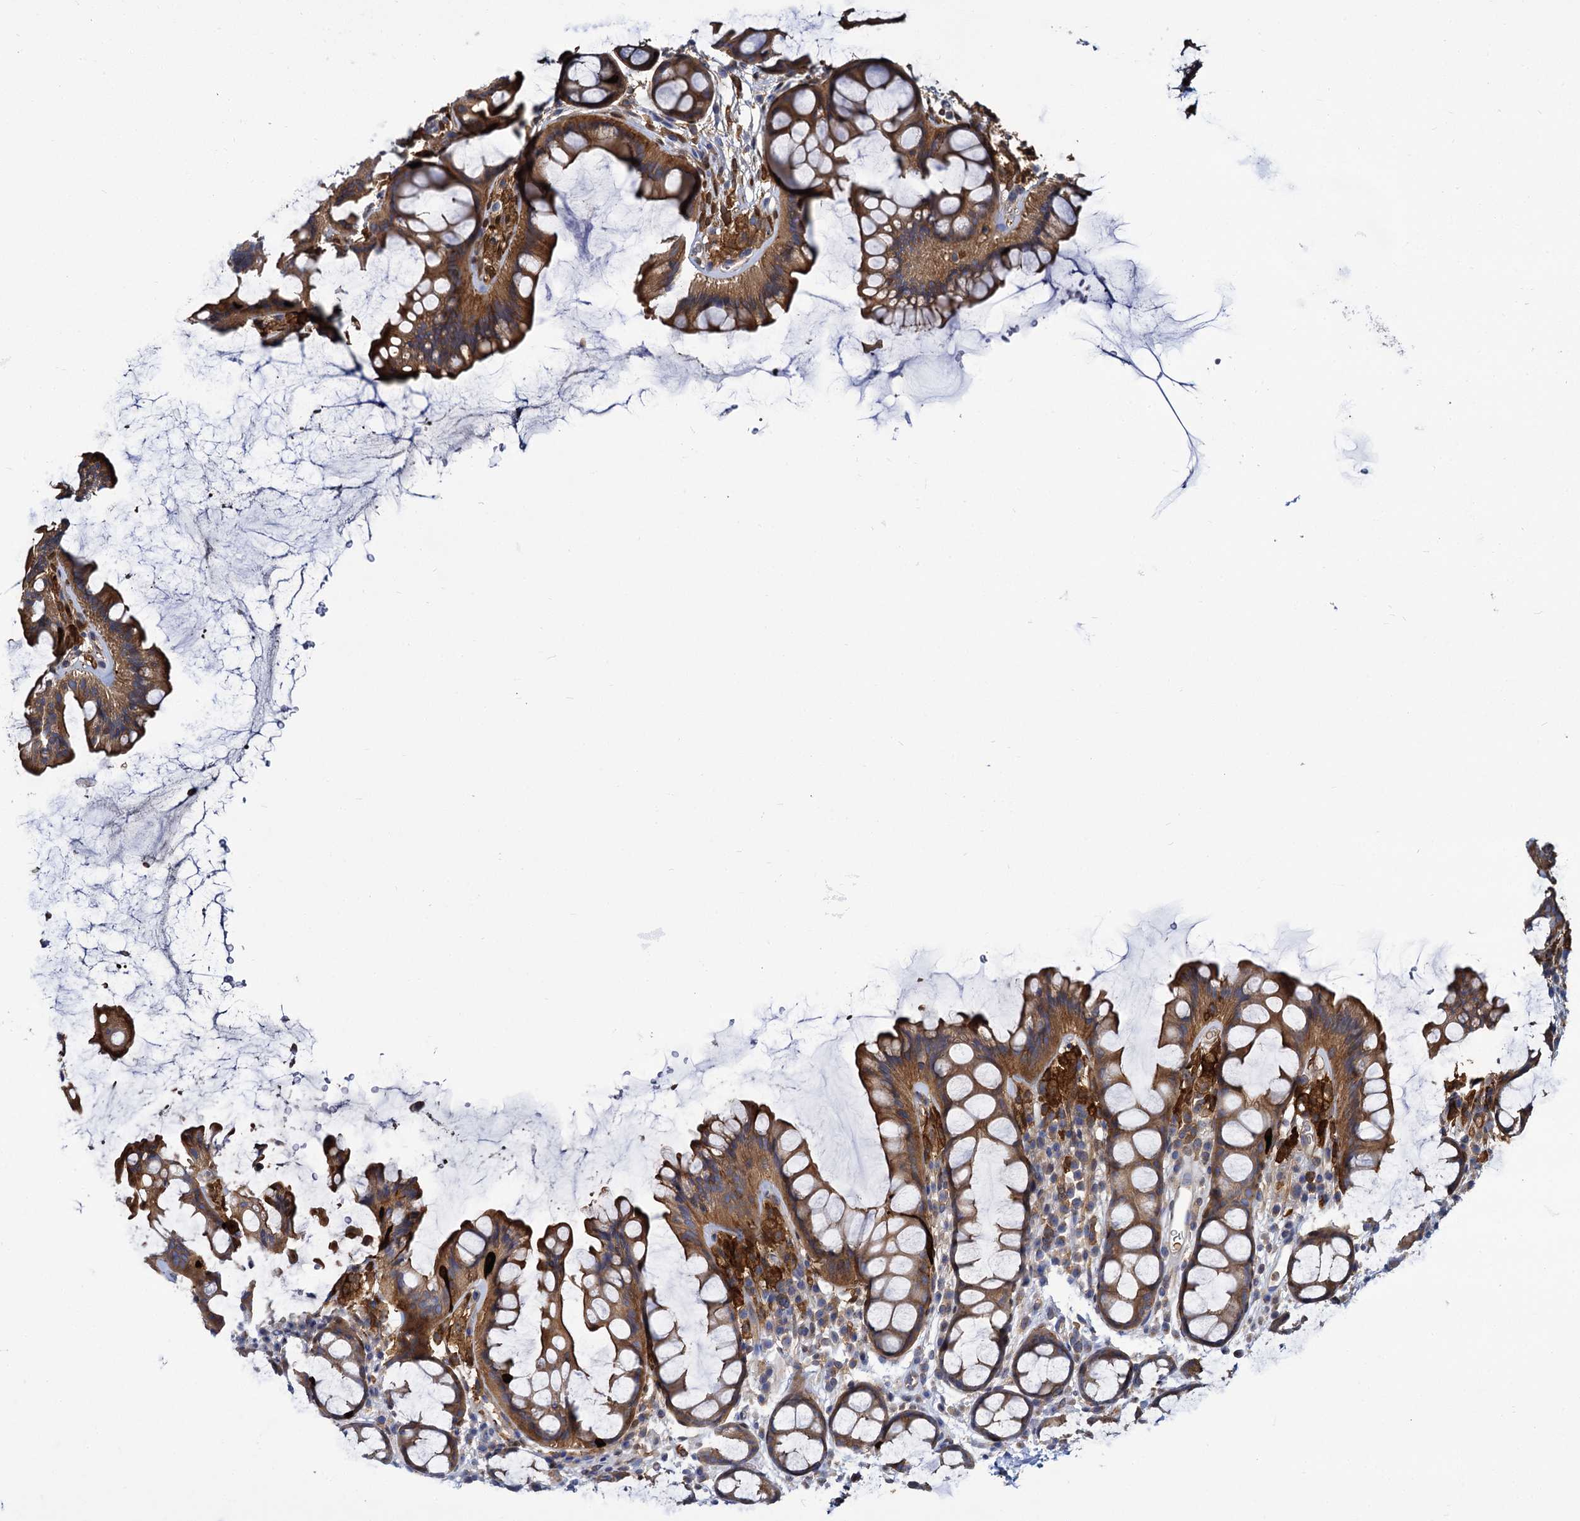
{"staining": {"intensity": "weak", "quantity": "25%-75%", "location": "cytoplasmic/membranous"}, "tissue": "colon", "cell_type": "Endothelial cells", "image_type": "normal", "snomed": [{"axis": "morphology", "description": "Normal tissue, NOS"}, {"axis": "topography", "description": "Colon"}], "caption": "Endothelial cells show low levels of weak cytoplasmic/membranous staining in about 25%-75% of cells in normal colon.", "gene": "GCLC", "patient": {"sex": "female", "age": 82}}